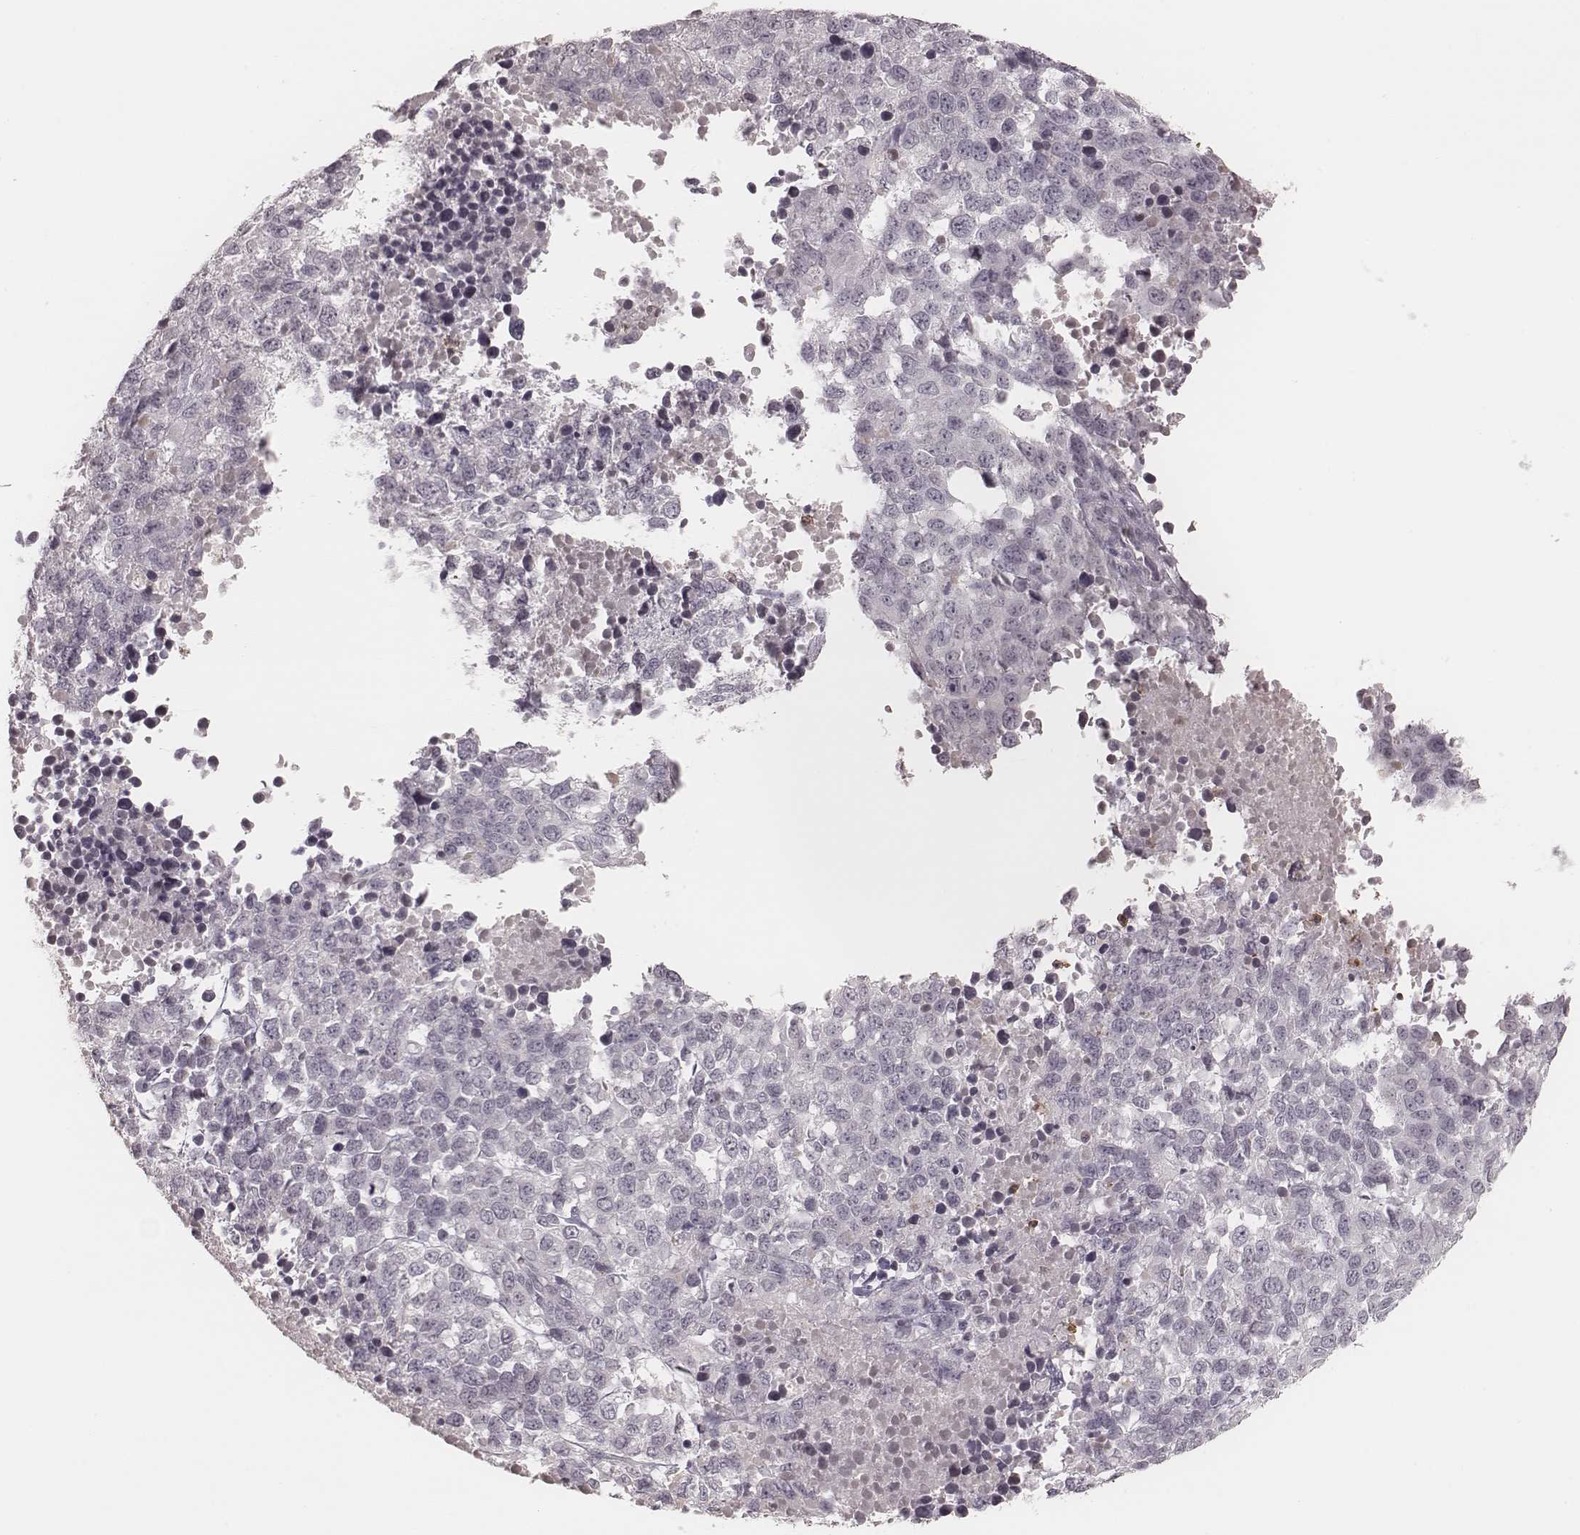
{"staining": {"intensity": "negative", "quantity": "none", "location": "none"}, "tissue": "melanoma", "cell_type": "Tumor cells", "image_type": "cancer", "snomed": [{"axis": "morphology", "description": "Malignant melanoma, Metastatic site"}, {"axis": "topography", "description": "Skin"}], "caption": "This is an IHC histopathology image of melanoma. There is no positivity in tumor cells.", "gene": "KITLG", "patient": {"sex": "male", "age": 84}}